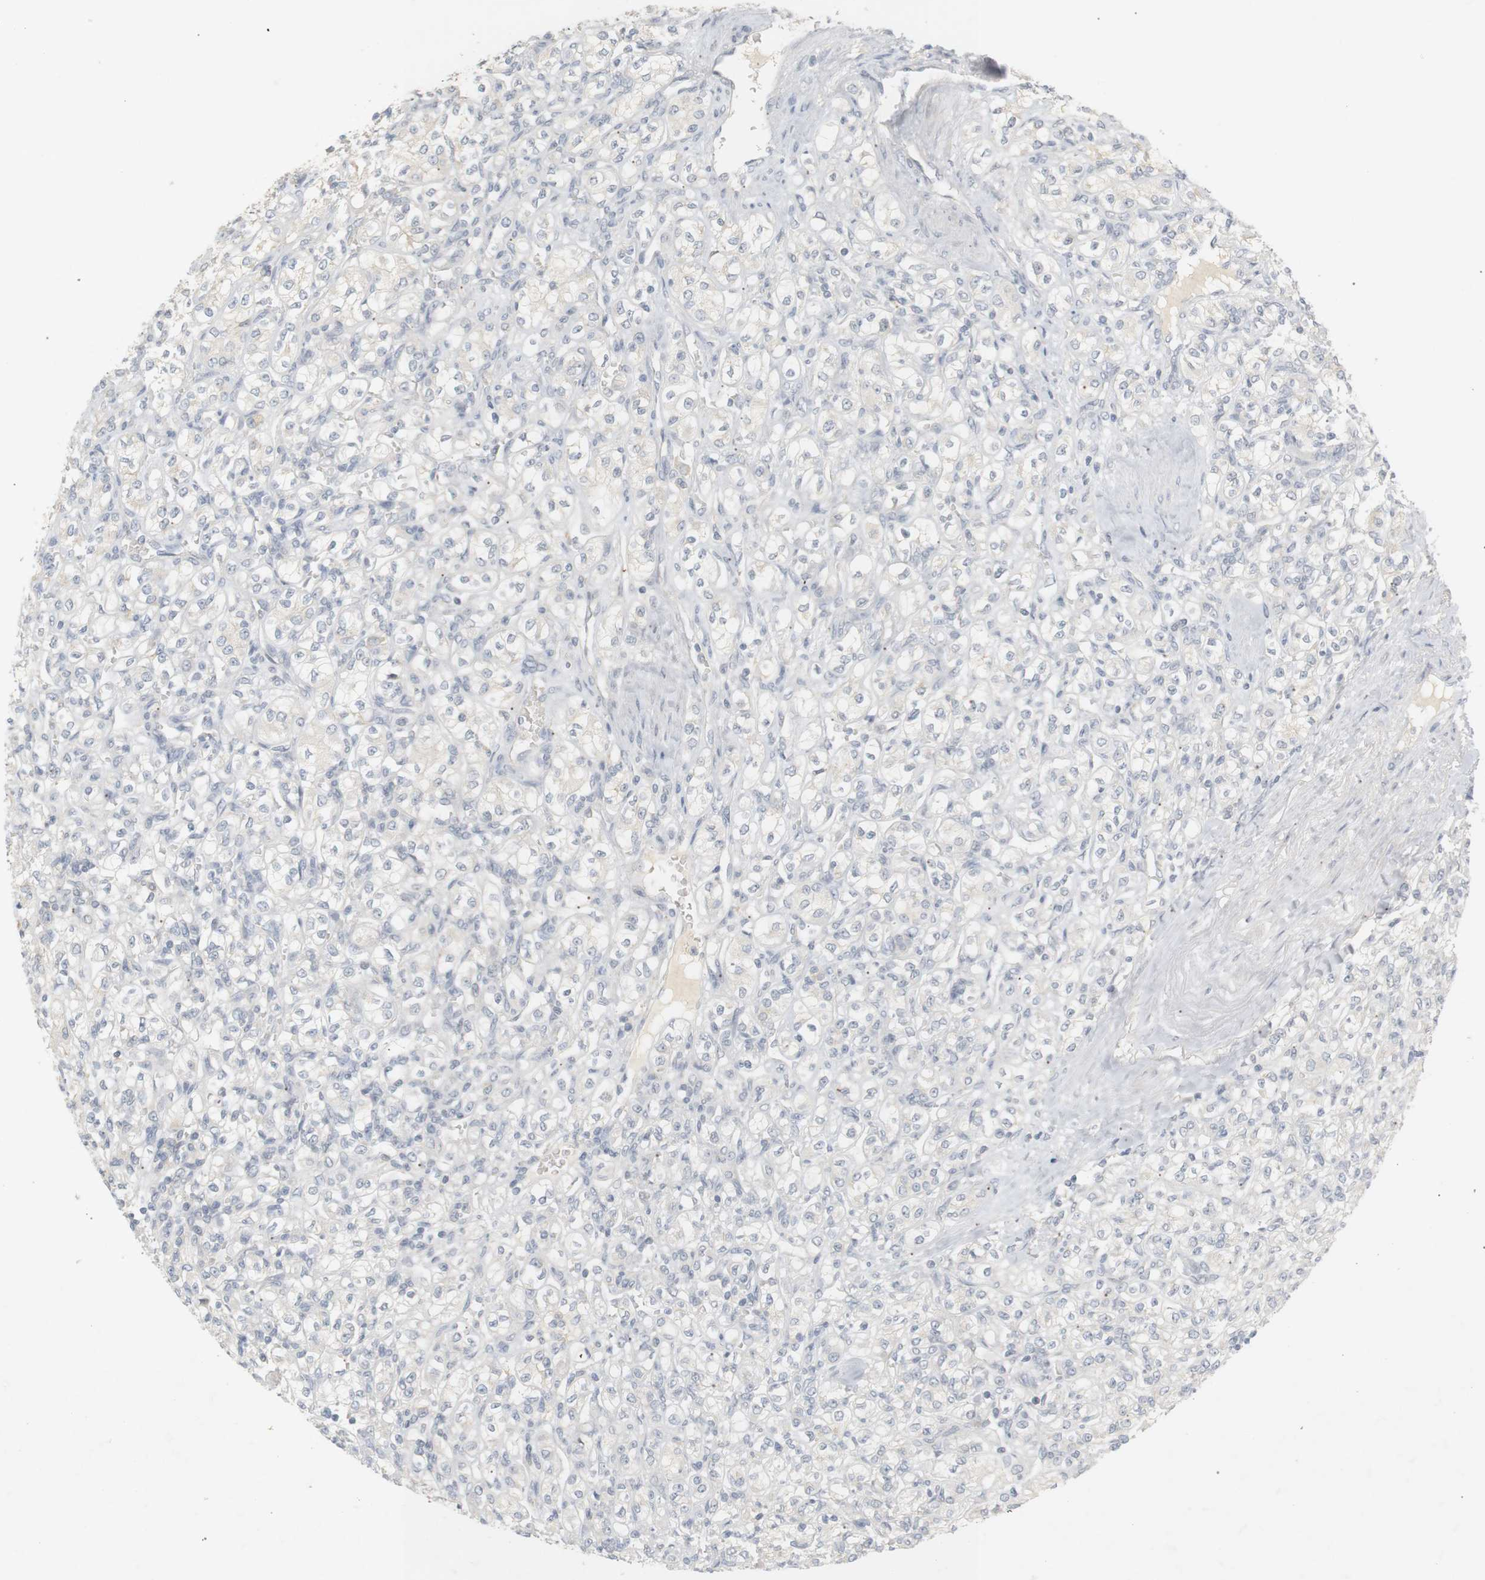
{"staining": {"intensity": "negative", "quantity": "none", "location": "none"}, "tissue": "renal cancer", "cell_type": "Tumor cells", "image_type": "cancer", "snomed": [{"axis": "morphology", "description": "Adenocarcinoma, NOS"}, {"axis": "topography", "description": "Kidney"}], "caption": "Histopathology image shows no significant protein staining in tumor cells of adenocarcinoma (renal).", "gene": "RTN3", "patient": {"sex": "male", "age": 77}}